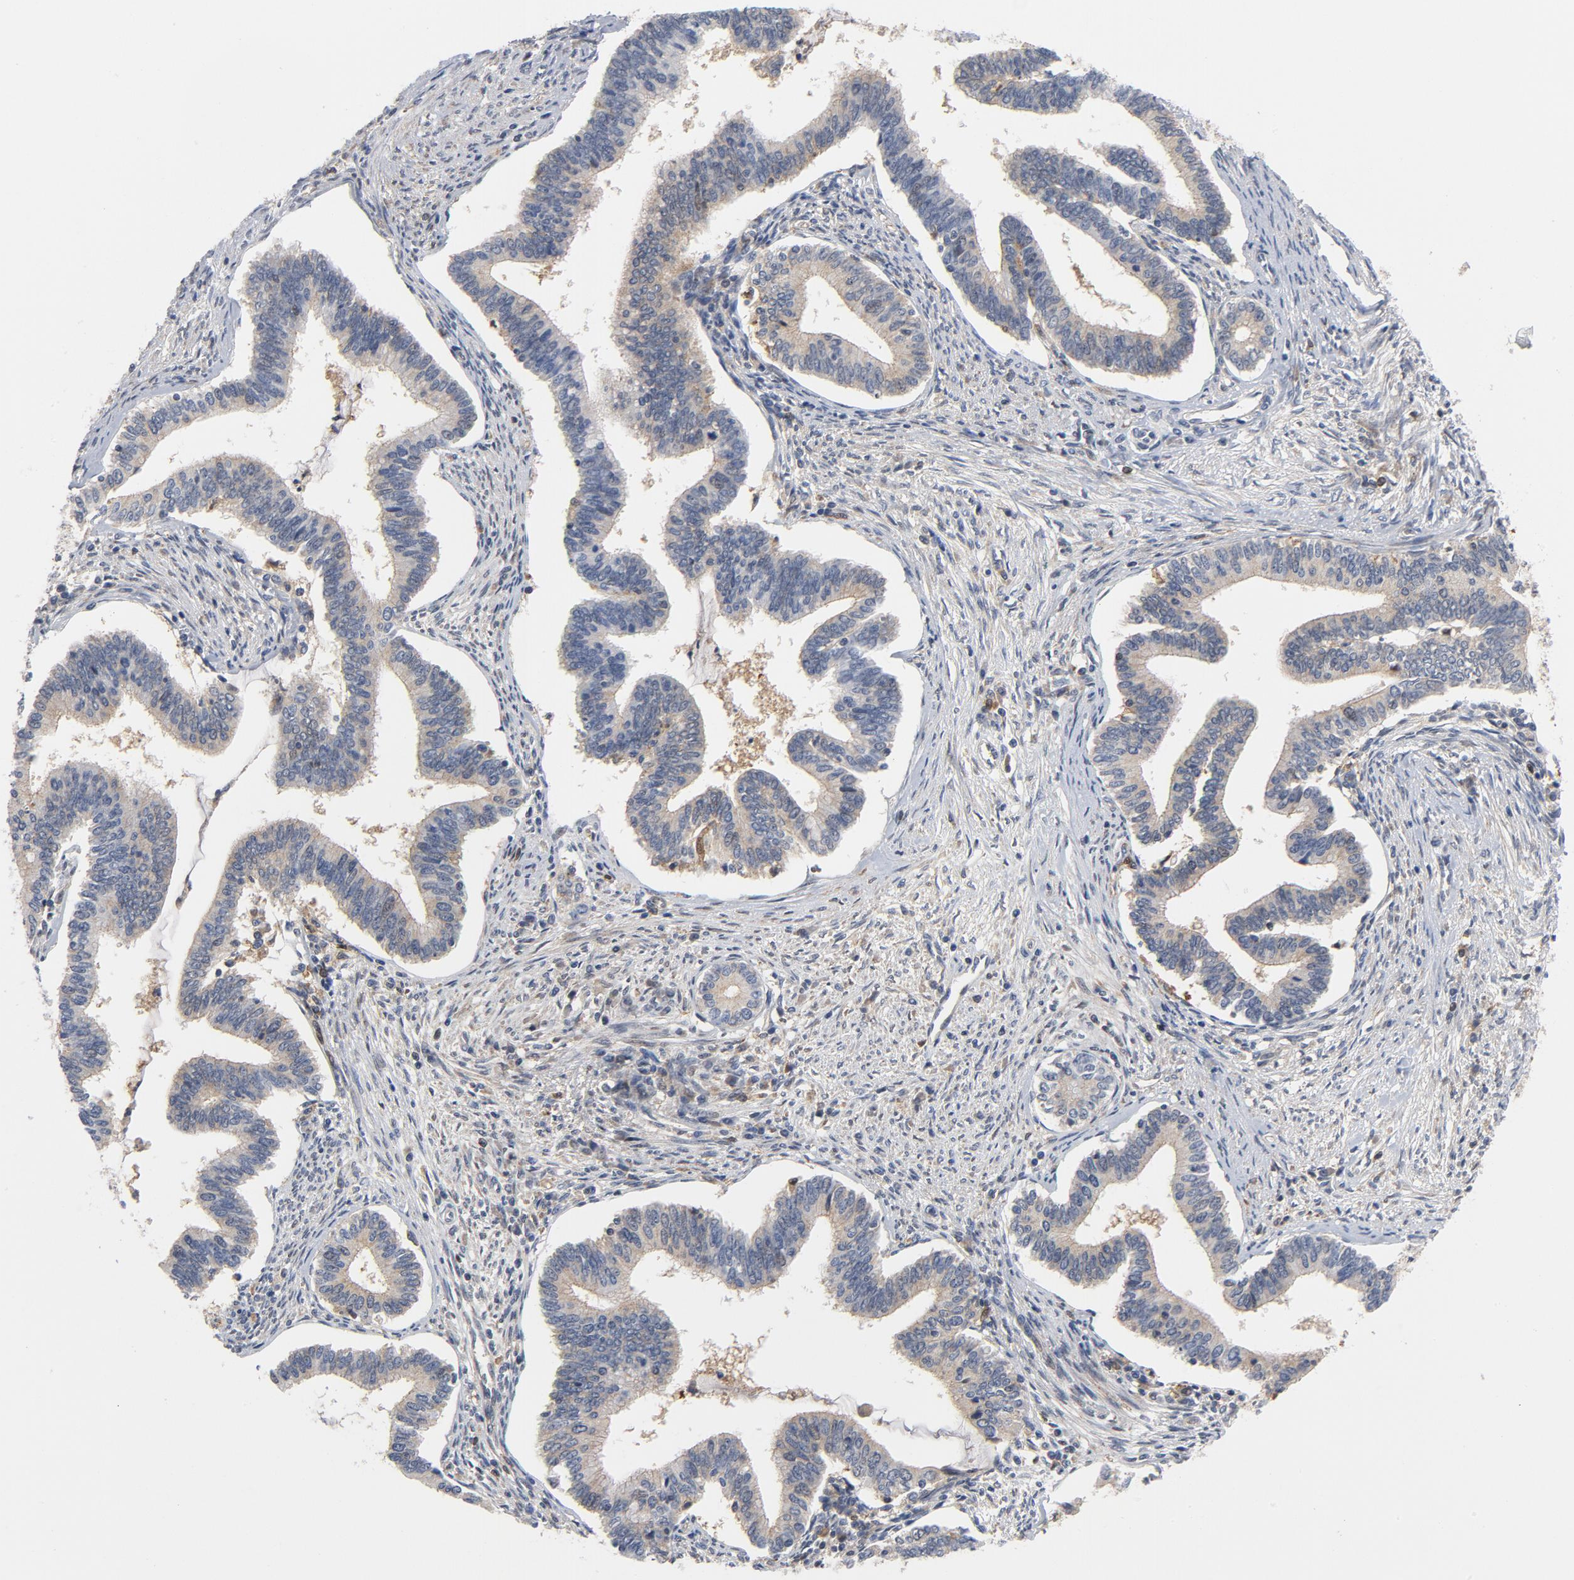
{"staining": {"intensity": "weak", "quantity": ">75%", "location": "cytoplasmic/membranous"}, "tissue": "cervical cancer", "cell_type": "Tumor cells", "image_type": "cancer", "snomed": [{"axis": "morphology", "description": "Adenocarcinoma, NOS"}, {"axis": "topography", "description": "Cervix"}], "caption": "Cervical cancer (adenocarcinoma) stained with DAB (3,3'-diaminobenzidine) immunohistochemistry (IHC) exhibits low levels of weak cytoplasmic/membranous positivity in approximately >75% of tumor cells. The staining was performed using DAB (3,3'-diaminobenzidine) to visualize the protein expression in brown, while the nuclei were stained in blue with hematoxylin (Magnification: 20x).", "gene": "RAPGEF4", "patient": {"sex": "female", "age": 36}}